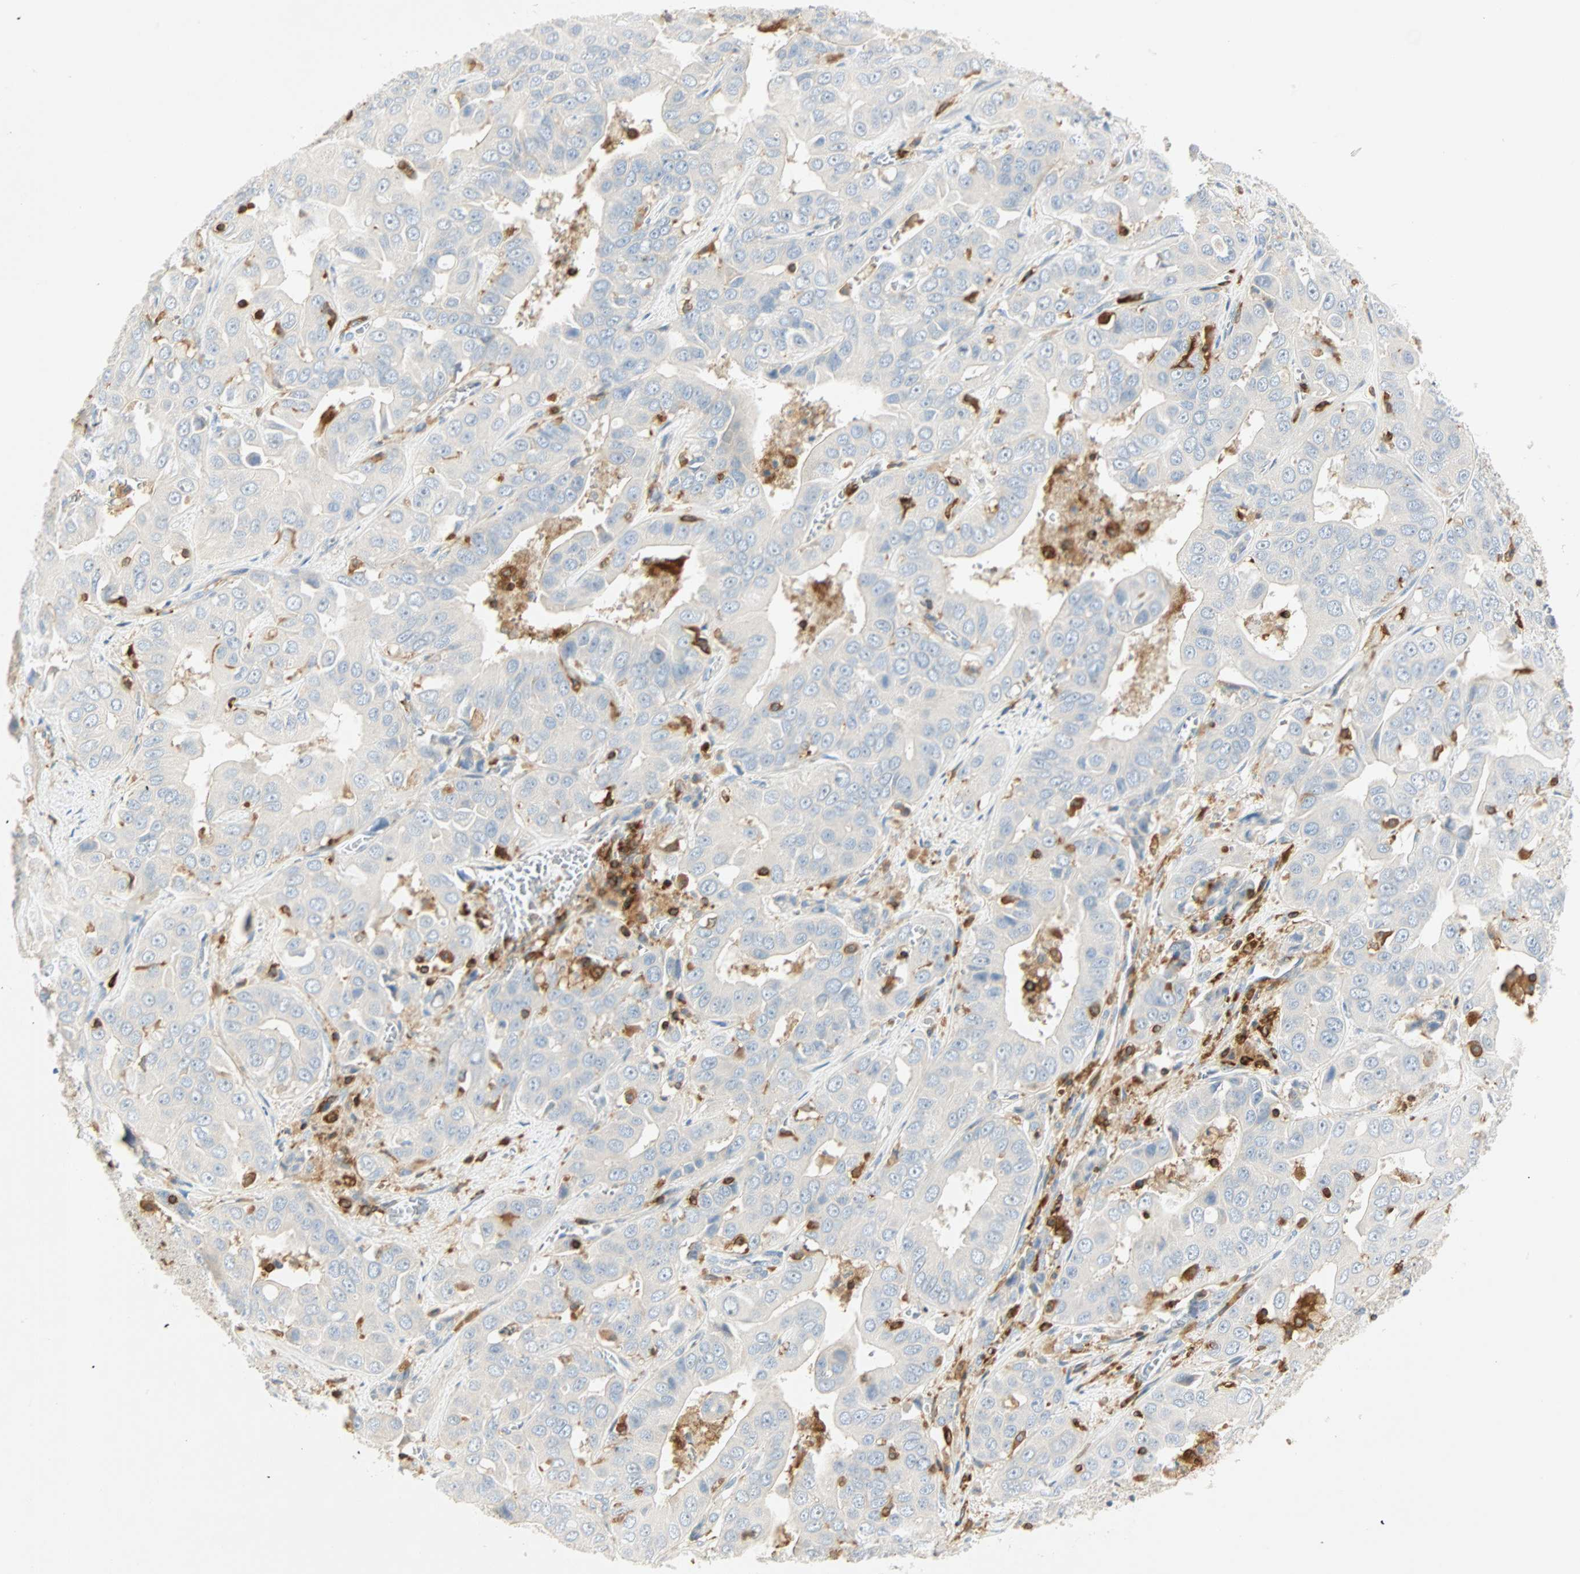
{"staining": {"intensity": "negative", "quantity": "none", "location": "none"}, "tissue": "liver cancer", "cell_type": "Tumor cells", "image_type": "cancer", "snomed": [{"axis": "morphology", "description": "Cholangiocarcinoma"}, {"axis": "topography", "description": "Liver"}], "caption": "High magnification brightfield microscopy of liver cancer (cholangiocarcinoma) stained with DAB (3,3'-diaminobenzidine) (brown) and counterstained with hematoxylin (blue): tumor cells show no significant positivity.", "gene": "FMNL1", "patient": {"sex": "female", "age": 52}}